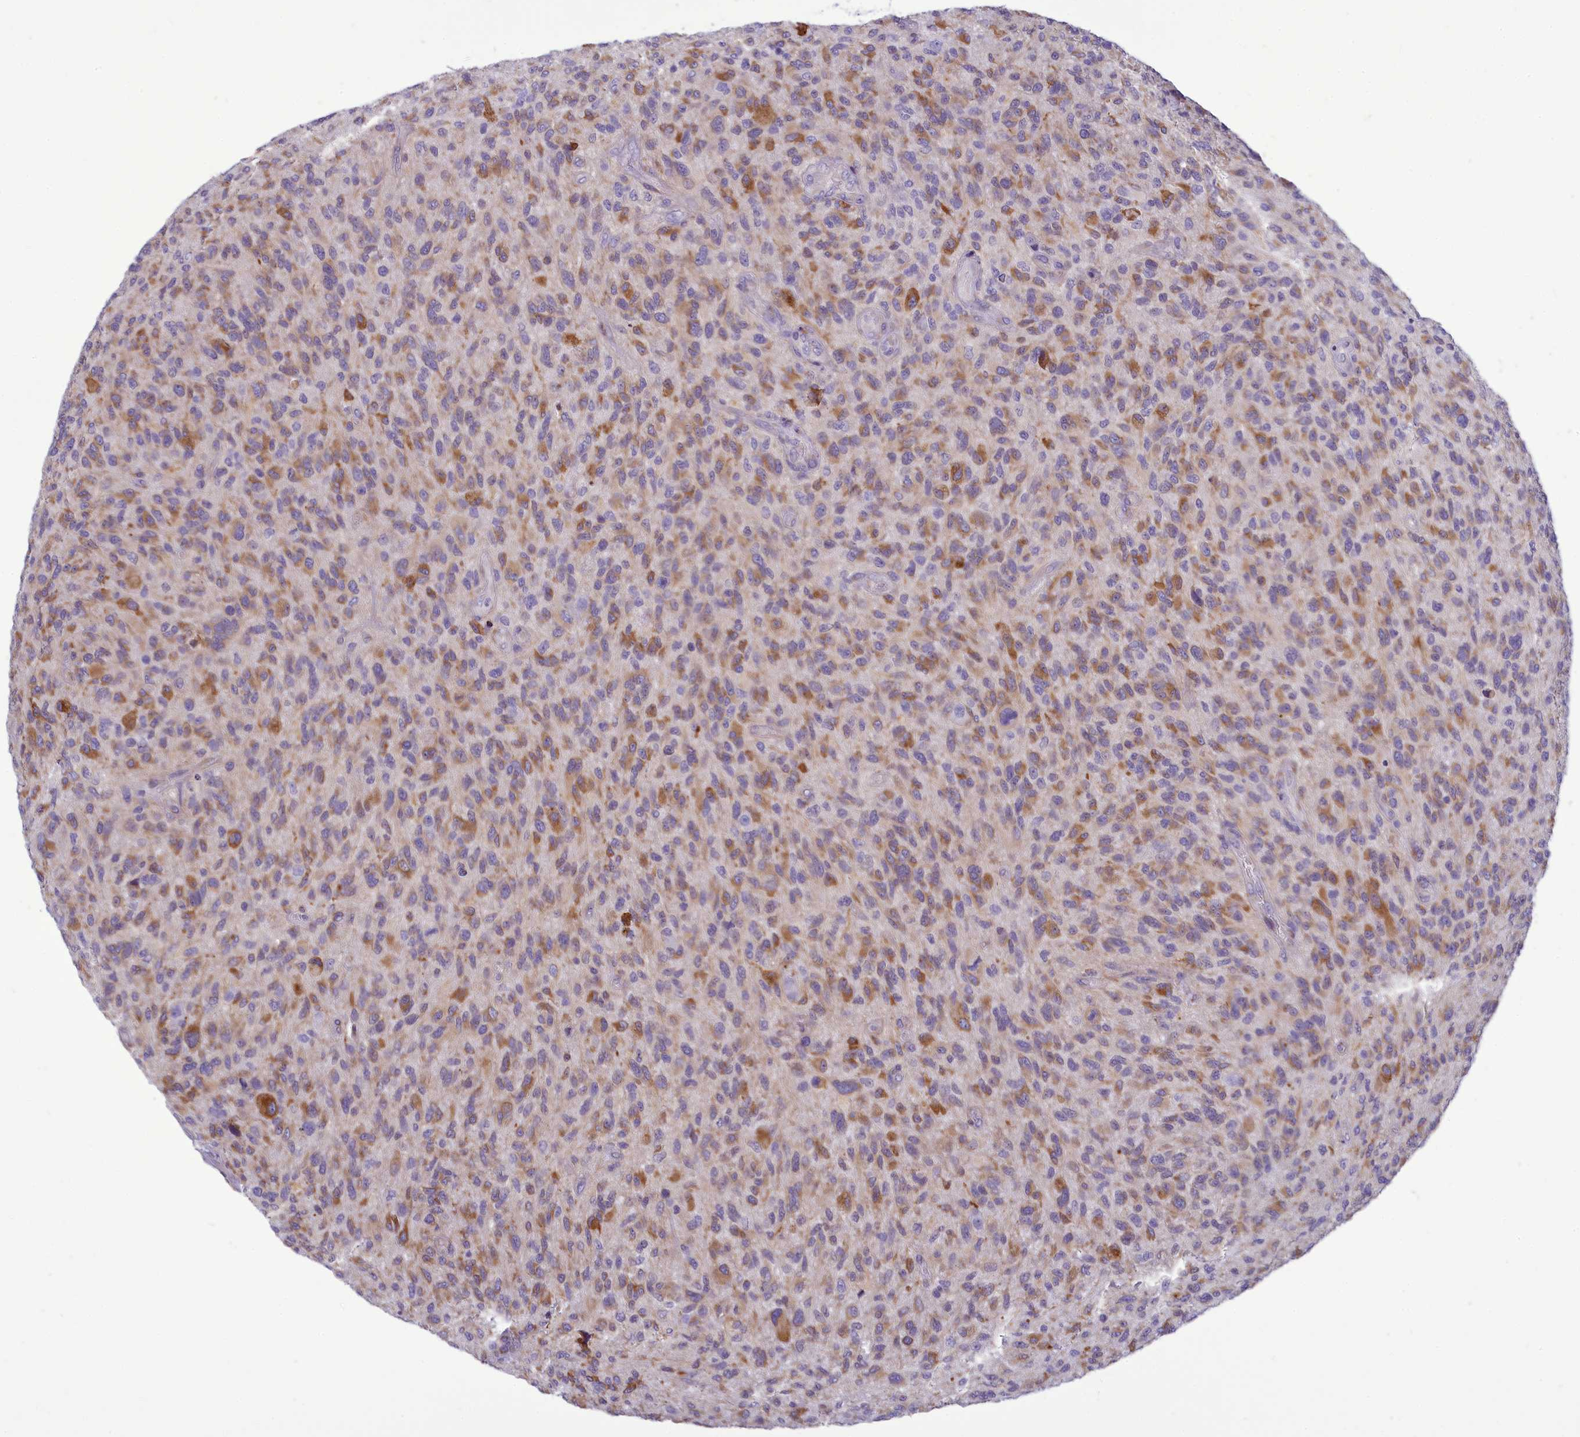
{"staining": {"intensity": "moderate", "quantity": "25%-75%", "location": "cytoplasmic/membranous"}, "tissue": "glioma", "cell_type": "Tumor cells", "image_type": "cancer", "snomed": [{"axis": "morphology", "description": "Glioma, malignant, High grade"}, {"axis": "topography", "description": "Brain"}], "caption": "Protein expression analysis of malignant glioma (high-grade) reveals moderate cytoplasmic/membranous staining in approximately 25%-75% of tumor cells. (IHC, brightfield microscopy, high magnification).", "gene": "CENATAC", "patient": {"sex": "male", "age": 47}}